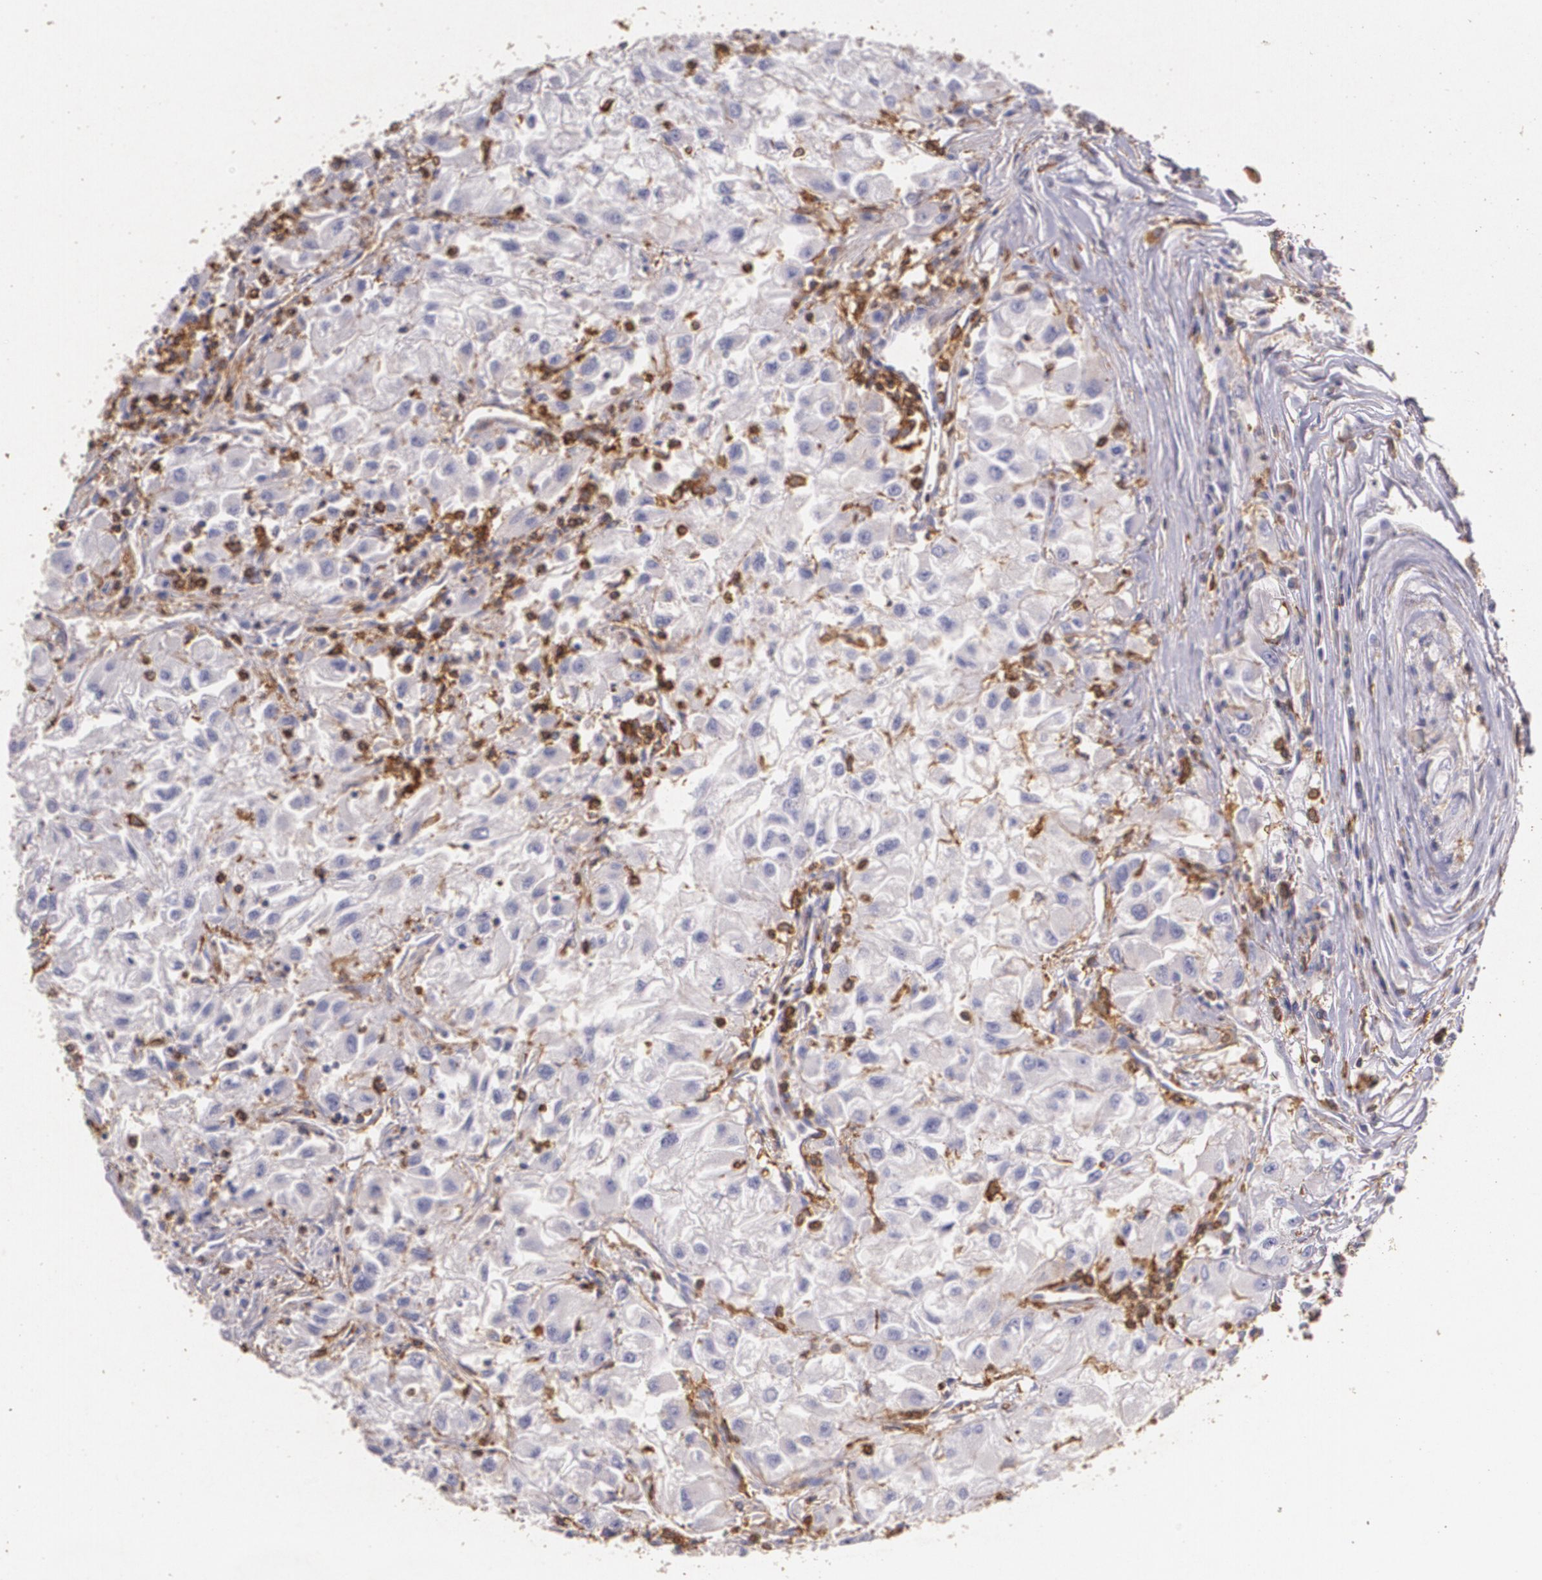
{"staining": {"intensity": "negative", "quantity": "none", "location": "none"}, "tissue": "renal cancer", "cell_type": "Tumor cells", "image_type": "cancer", "snomed": [{"axis": "morphology", "description": "Adenocarcinoma, NOS"}, {"axis": "topography", "description": "Kidney"}], "caption": "Renal adenocarcinoma stained for a protein using immunohistochemistry demonstrates no expression tumor cells.", "gene": "TGFBR1", "patient": {"sex": "male", "age": 59}}